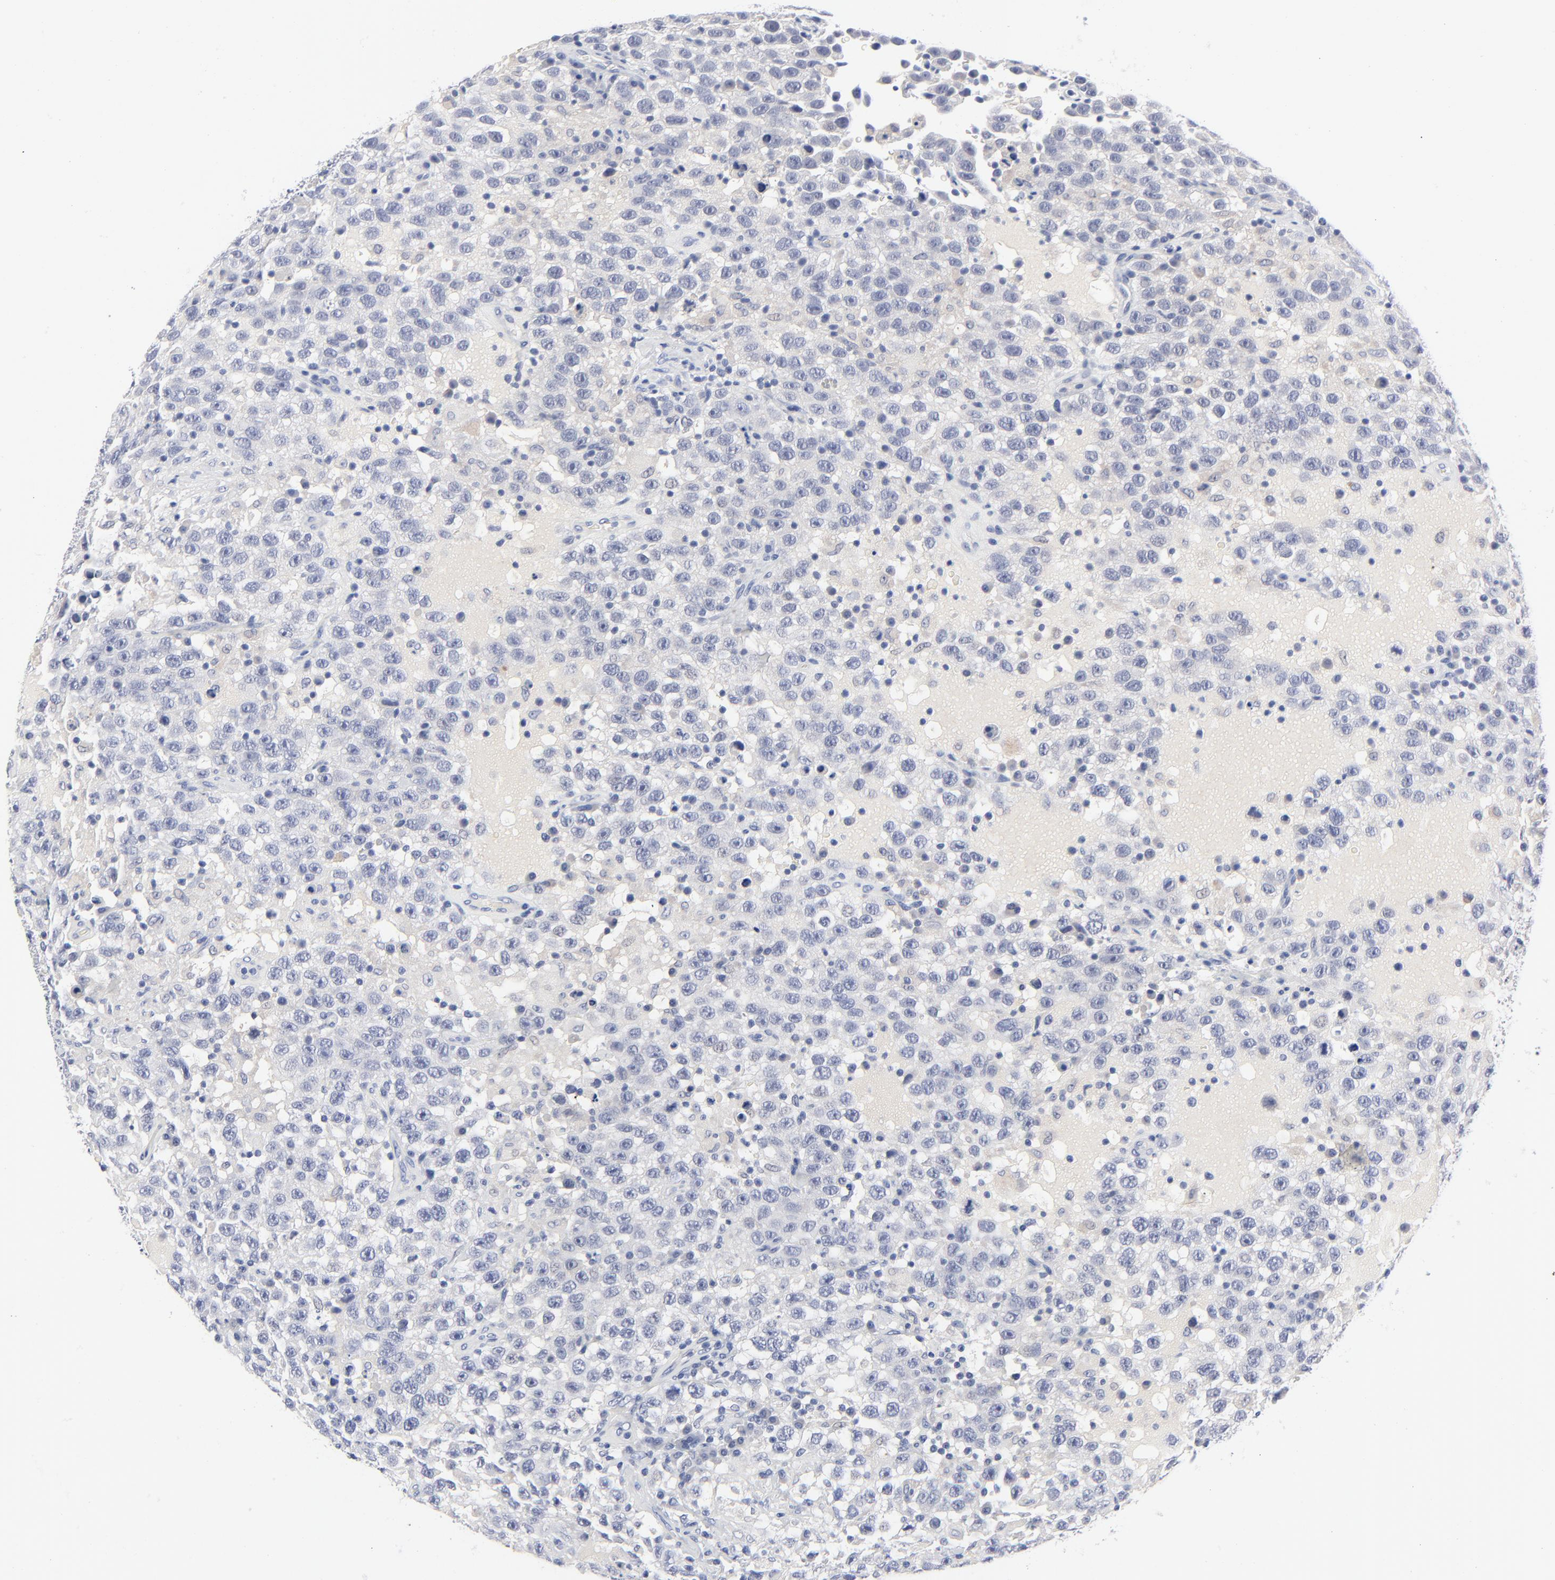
{"staining": {"intensity": "negative", "quantity": "none", "location": "none"}, "tissue": "testis cancer", "cell_type": "Tumor cells", "image_type": "cancer", "snomed": [{"axis": "morphology", "description": "Seminoma, NOS"}, {"axis": "topography", "description": "Testis"}], "caption": "Protein analysis of testis cancer displays no significant expression in tumor cells.", "gene": "CLEC4G", "patient": {"sex": "male", "age": 41}}